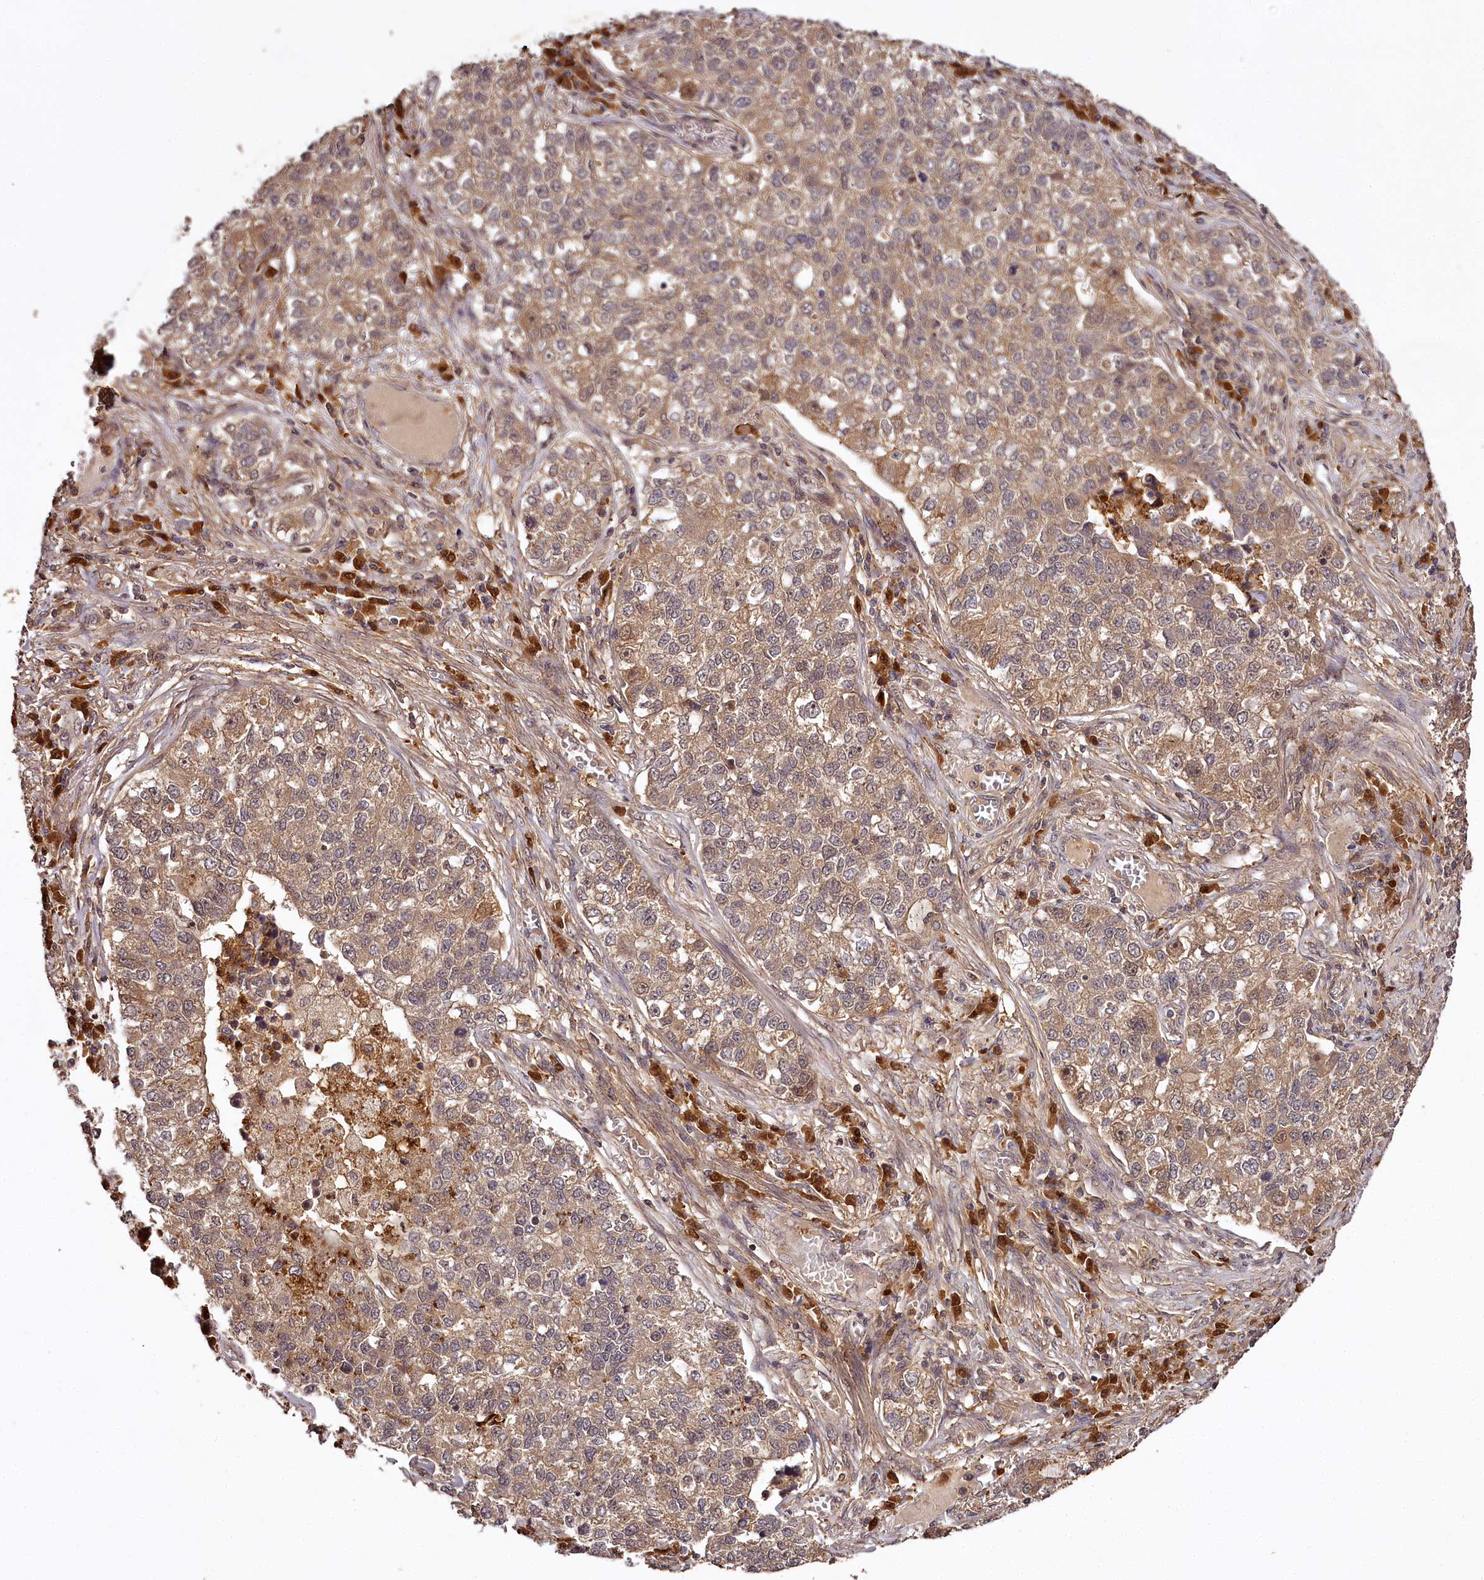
{"staining": {"intensity": "weak", "quantity": "25%-75%", "location": "cytoplasmic/membranous"}, "tissue": "lung cancer", "cell_type": "Tumor cells", "image_type": "cancer", "snomed": [{"axis": "morphology", "description": "Adenocarcinoma, NOS"}, {"axis": "topography", "description": "Lung"}], "caption": "Lung adenocarcinoma tissue shows weak cytoplasmic/membranous expression in about 25%-75% of tumor cells, visualized by immunohistochemistry.", "gene": "TTC12", "patient": {"sex": "male", "age": 49}}